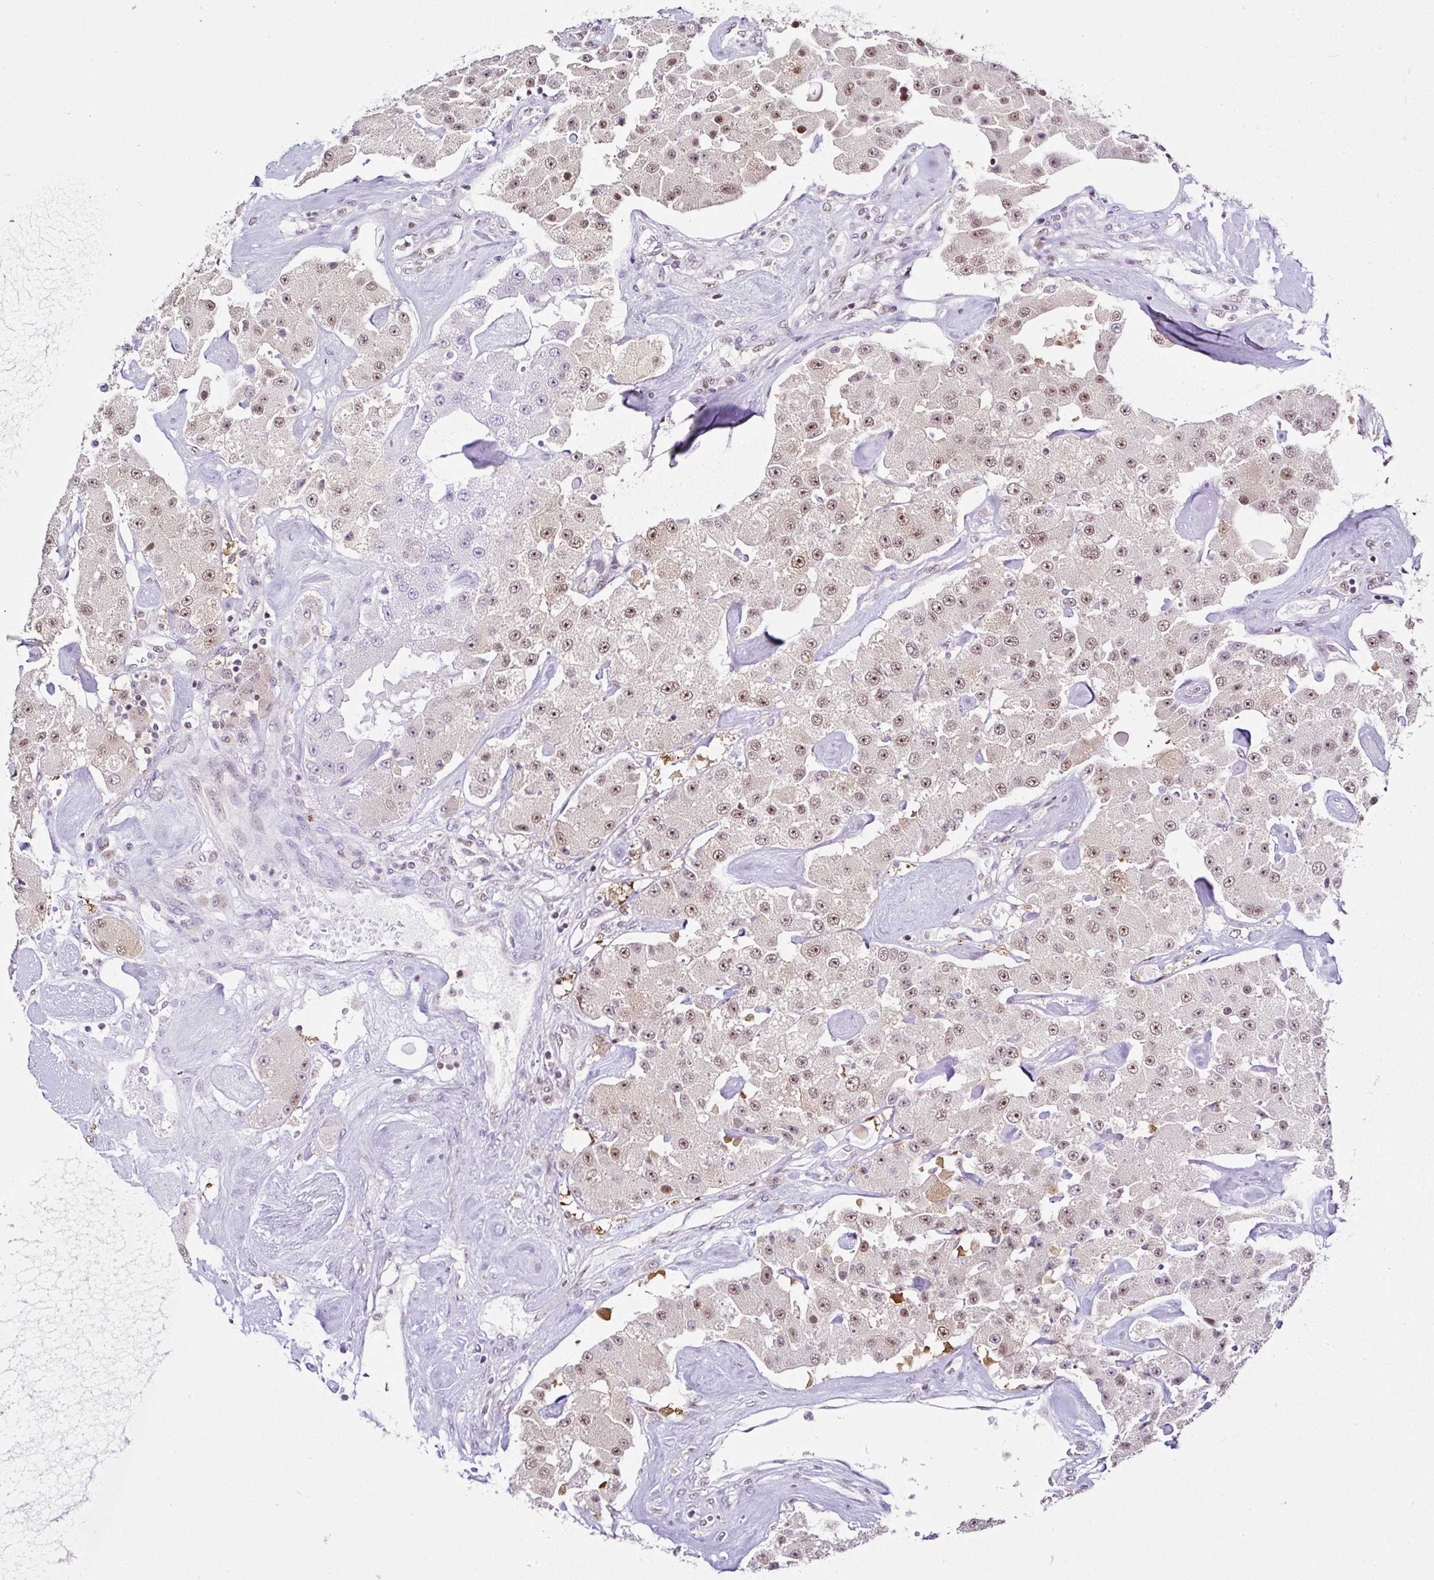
{"staining": {"intensity": "moderate", "quantity": ">75%", "location": "nuclear"}, "tissue": "carcinoid", "cell_type": "Tumor cells", "image_type": "cancer", "snomed": [{"axis": "morphology", "description": "Carcinoid, malignant, NOS"}, {"axis": "topography", "description": "Pancreas"}], "caption": "Tumor cells exhibit medium levels of moderate nuclear staining in approximately >75% of cells in carcinoid. The protein is shown in brown color, while the nuclei are stained blue.", "gene": "PTPN2", "patient": {"sex": "male", "age": 41}}